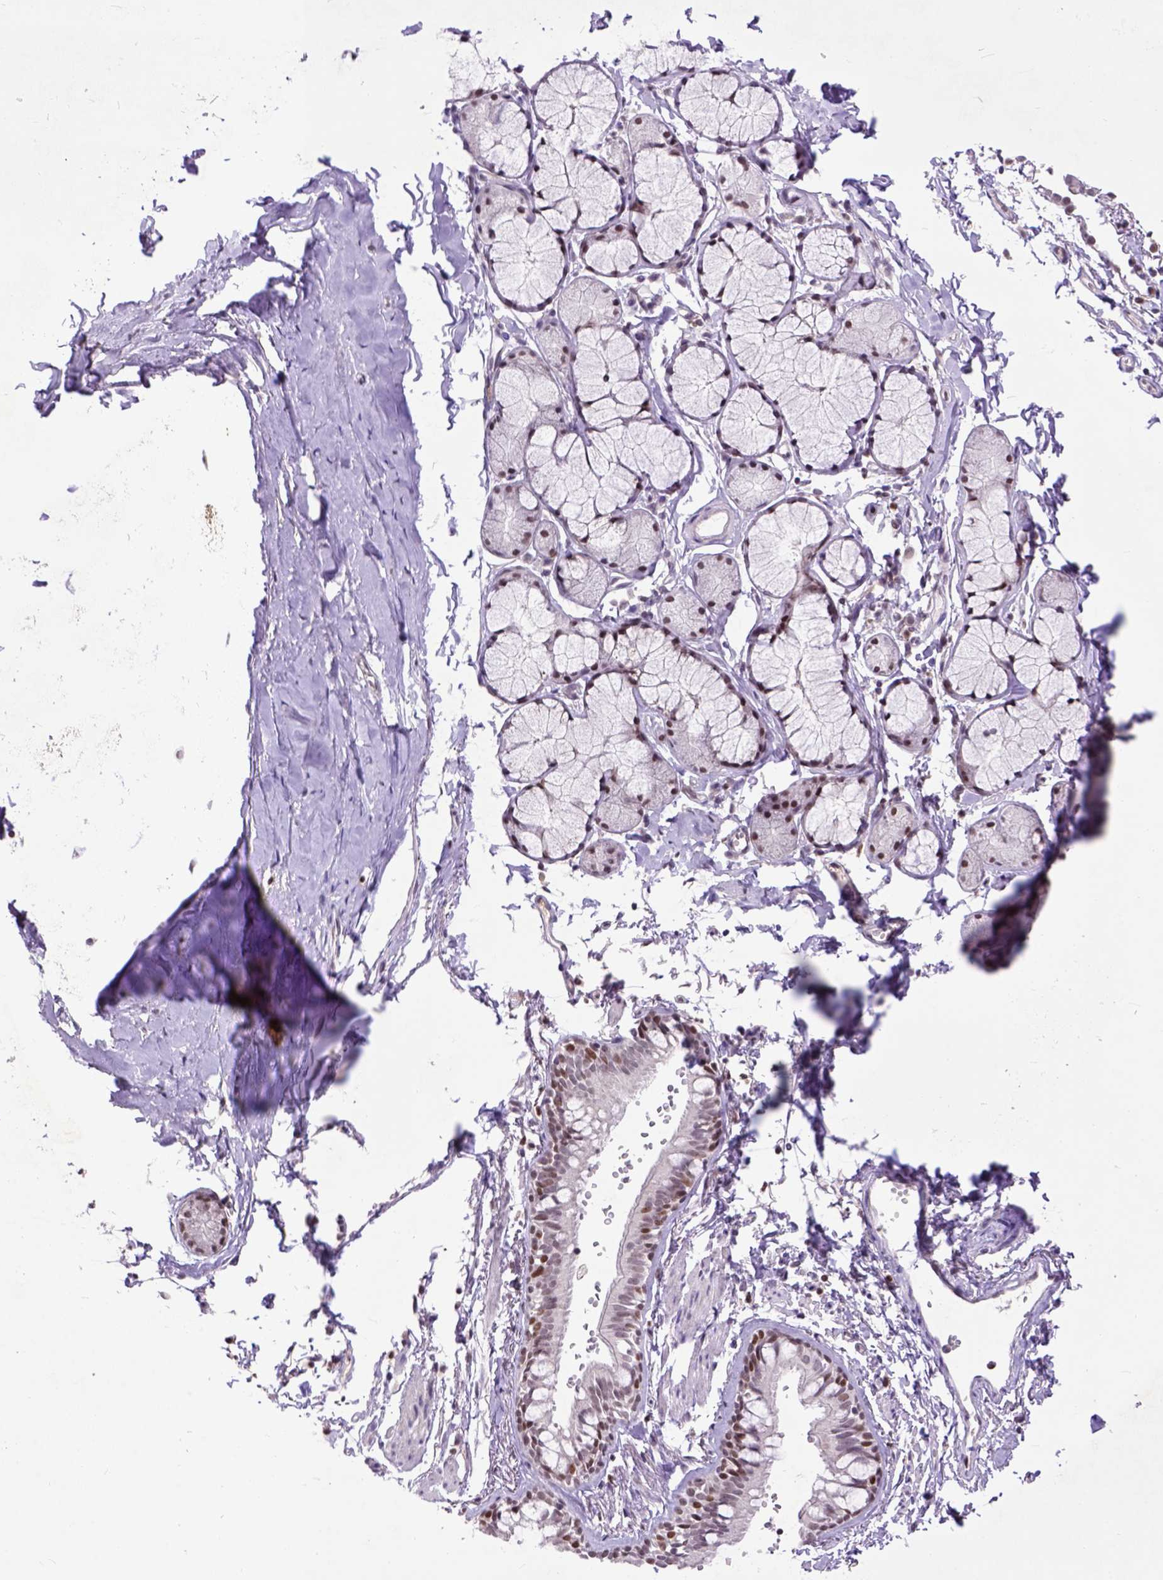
{"staining": {"intensity": "moderate", "quantity": ">75%", "location": "nuclear"}, "tissue": "bronchus", "cell_type": "Respiratory epithelial cells", "image_type": "normal", "snomed": [{"axis": "morphology", "description": "Normal tissue, NOS"}, {"axis": "topography", "description": "Cartilage tissue"}, {"axis": "topography", "description": "Bronchus"}], "caption": "A micrograph of human bronchus stained for a protein reveals moderate nuclear brown staining in respiratory epithelial cells.", "gene": "RCC2", "patient": {"sex": "female", "age": 59}}